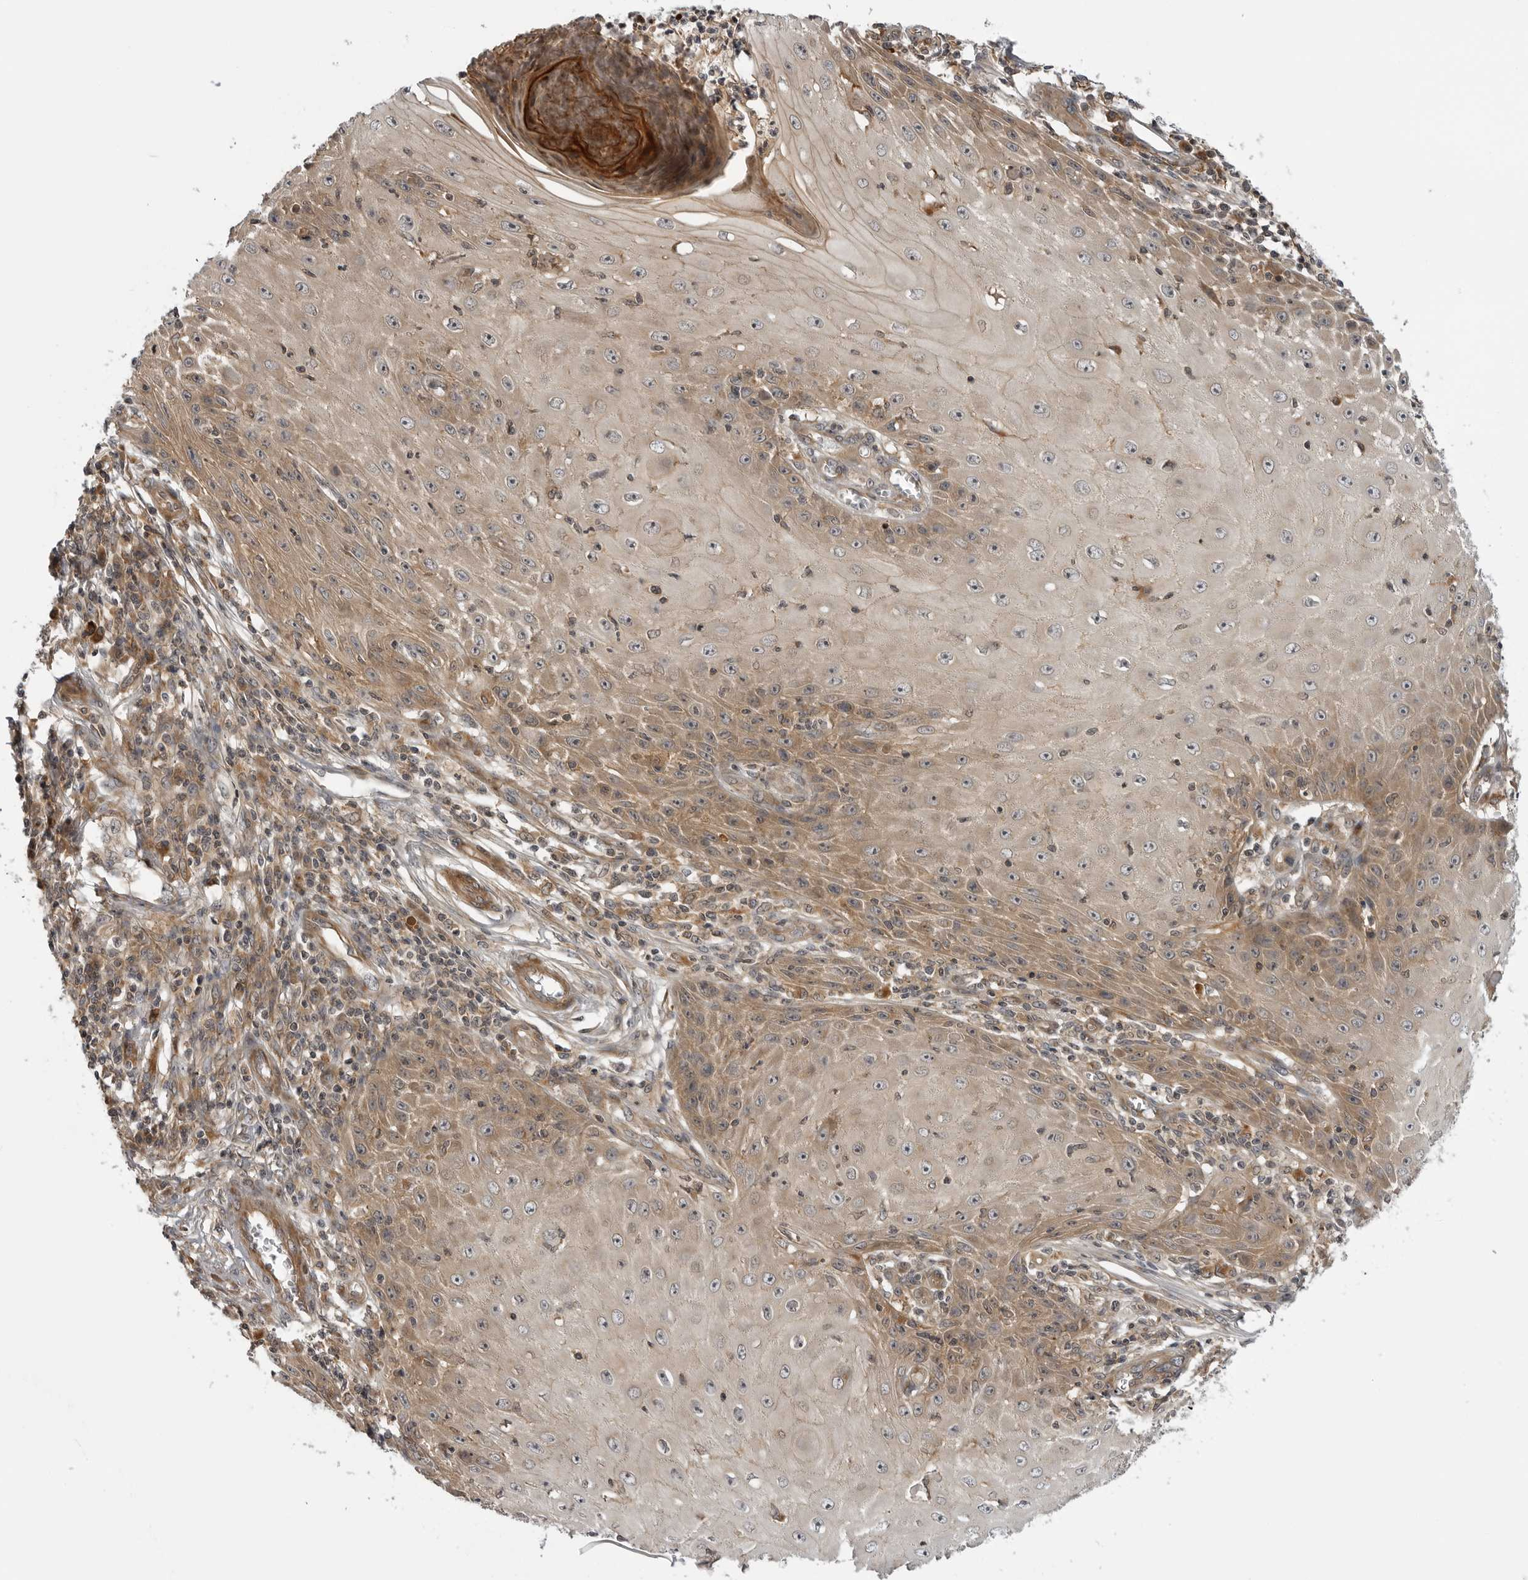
{"staining": {"intensity": "moderate", "quantity": "<25%", "location": "cytoplasmic/membranous"}, "tissue": "skin cancer", "cell_type": "Tumor cells", "image_type": "cancer", "snomed": [{"axis": "morphology", "description": "Squamous cell carcinoma, NOS"}, {"axis": "topography", "description": "Skin"}], "caption": "Approximately <25% of tumor cells in human skin squamous cell carcinoma reveal moderate cytoplasmic/membranous protein staining as visualized by brown immunohistochemical staining.", "gene": "LRRC45", "patient": {"sex": "female", "age": 73}}